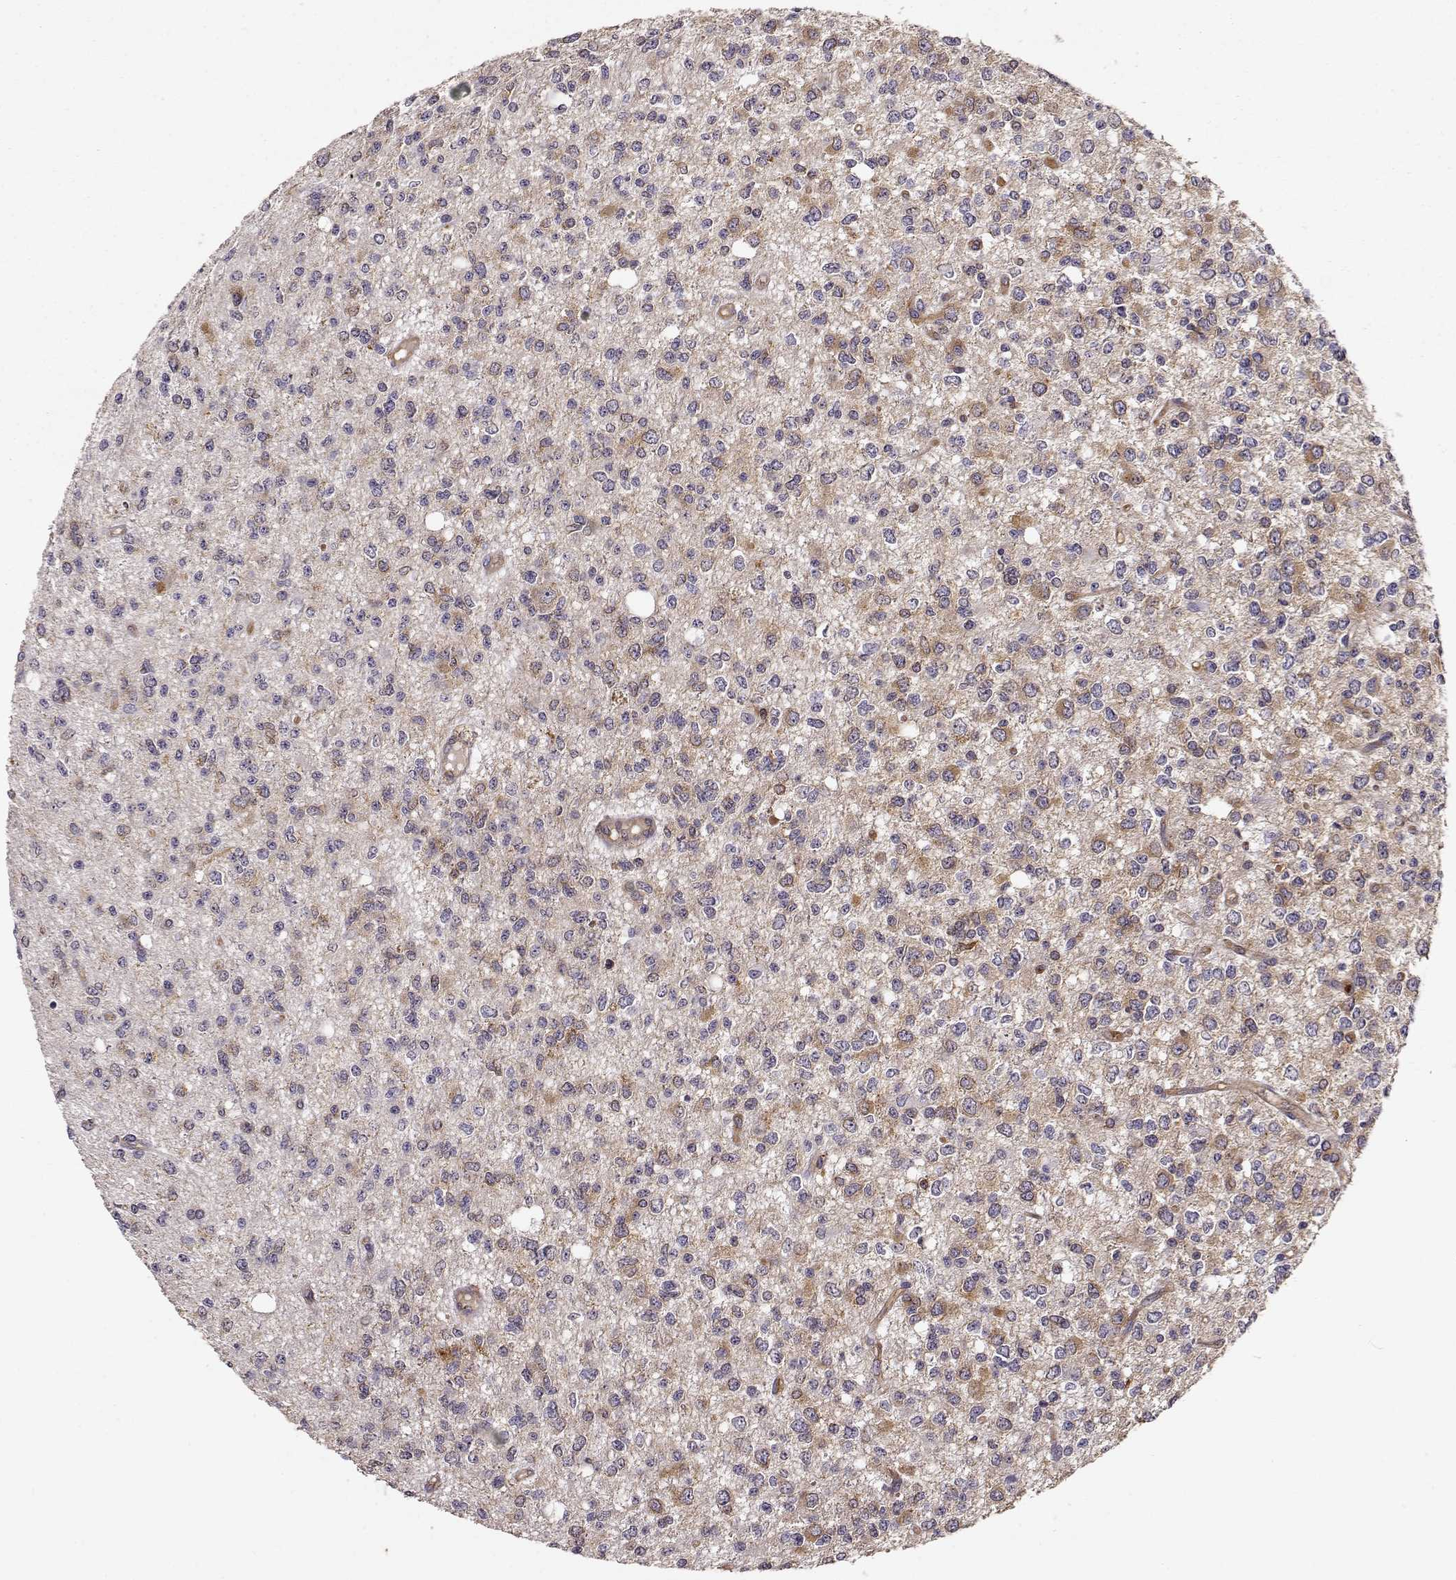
{"staining": {"intensity": "weak", "quantity": ">75%", "location": "cytoplasmic/membranous"}, "tissue": "glioma", "cell_type": "Tumor cells", "image_type": "cancer", "snomed": [{"axis": "morphology", "description": "Glioma, malignant, Low grade"}, {"axis": "topography", "description": "Brain"}], "caption": "About >75% of tumor cells in human malignant glioma (low-grade) display weak cytoplasmic/membranous protein expression as visualized by brown immunohistochemical staining.", "gene": "ARHGEF2", "patient": {"sex": "male", "age": 67}}